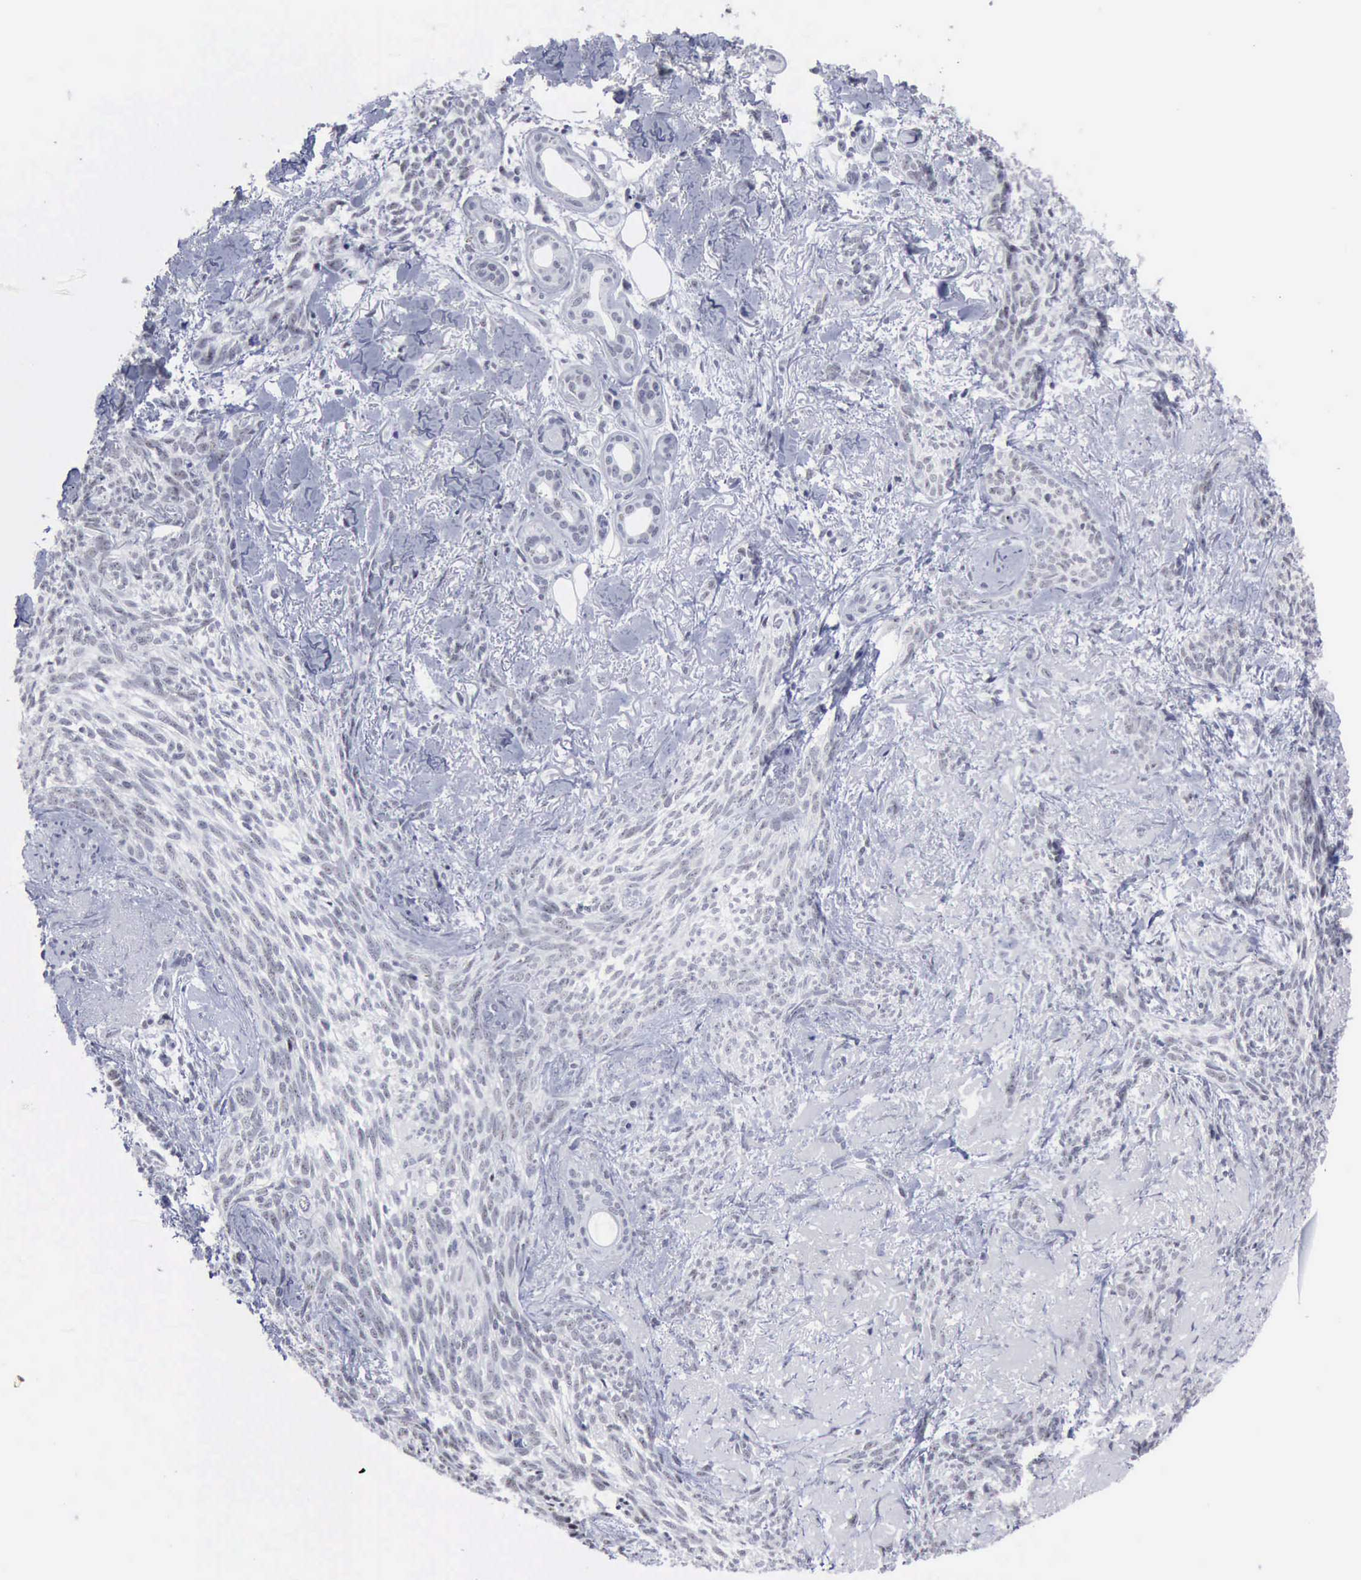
{"staining": {"intensity": "negative", "quantity": "none", "location": "none"}, "tissue": "skin cancer", "cell_type": "Tumor cells", "image_type": "cancer", "snomed": [{"axis": "morphology", "description": "Basal cell carcinoma"}, {"axis": "topography", "description": "Skin"}], "caption": "This histopathology image is of skin cancer stained with immunohistochemistry (IHC) to label a protein in brown with the nuclei are counter-stained blue. There is no expression in tumor cells.", "gene": "BRD1", "patient": {"sex": "female", "age": 81}}